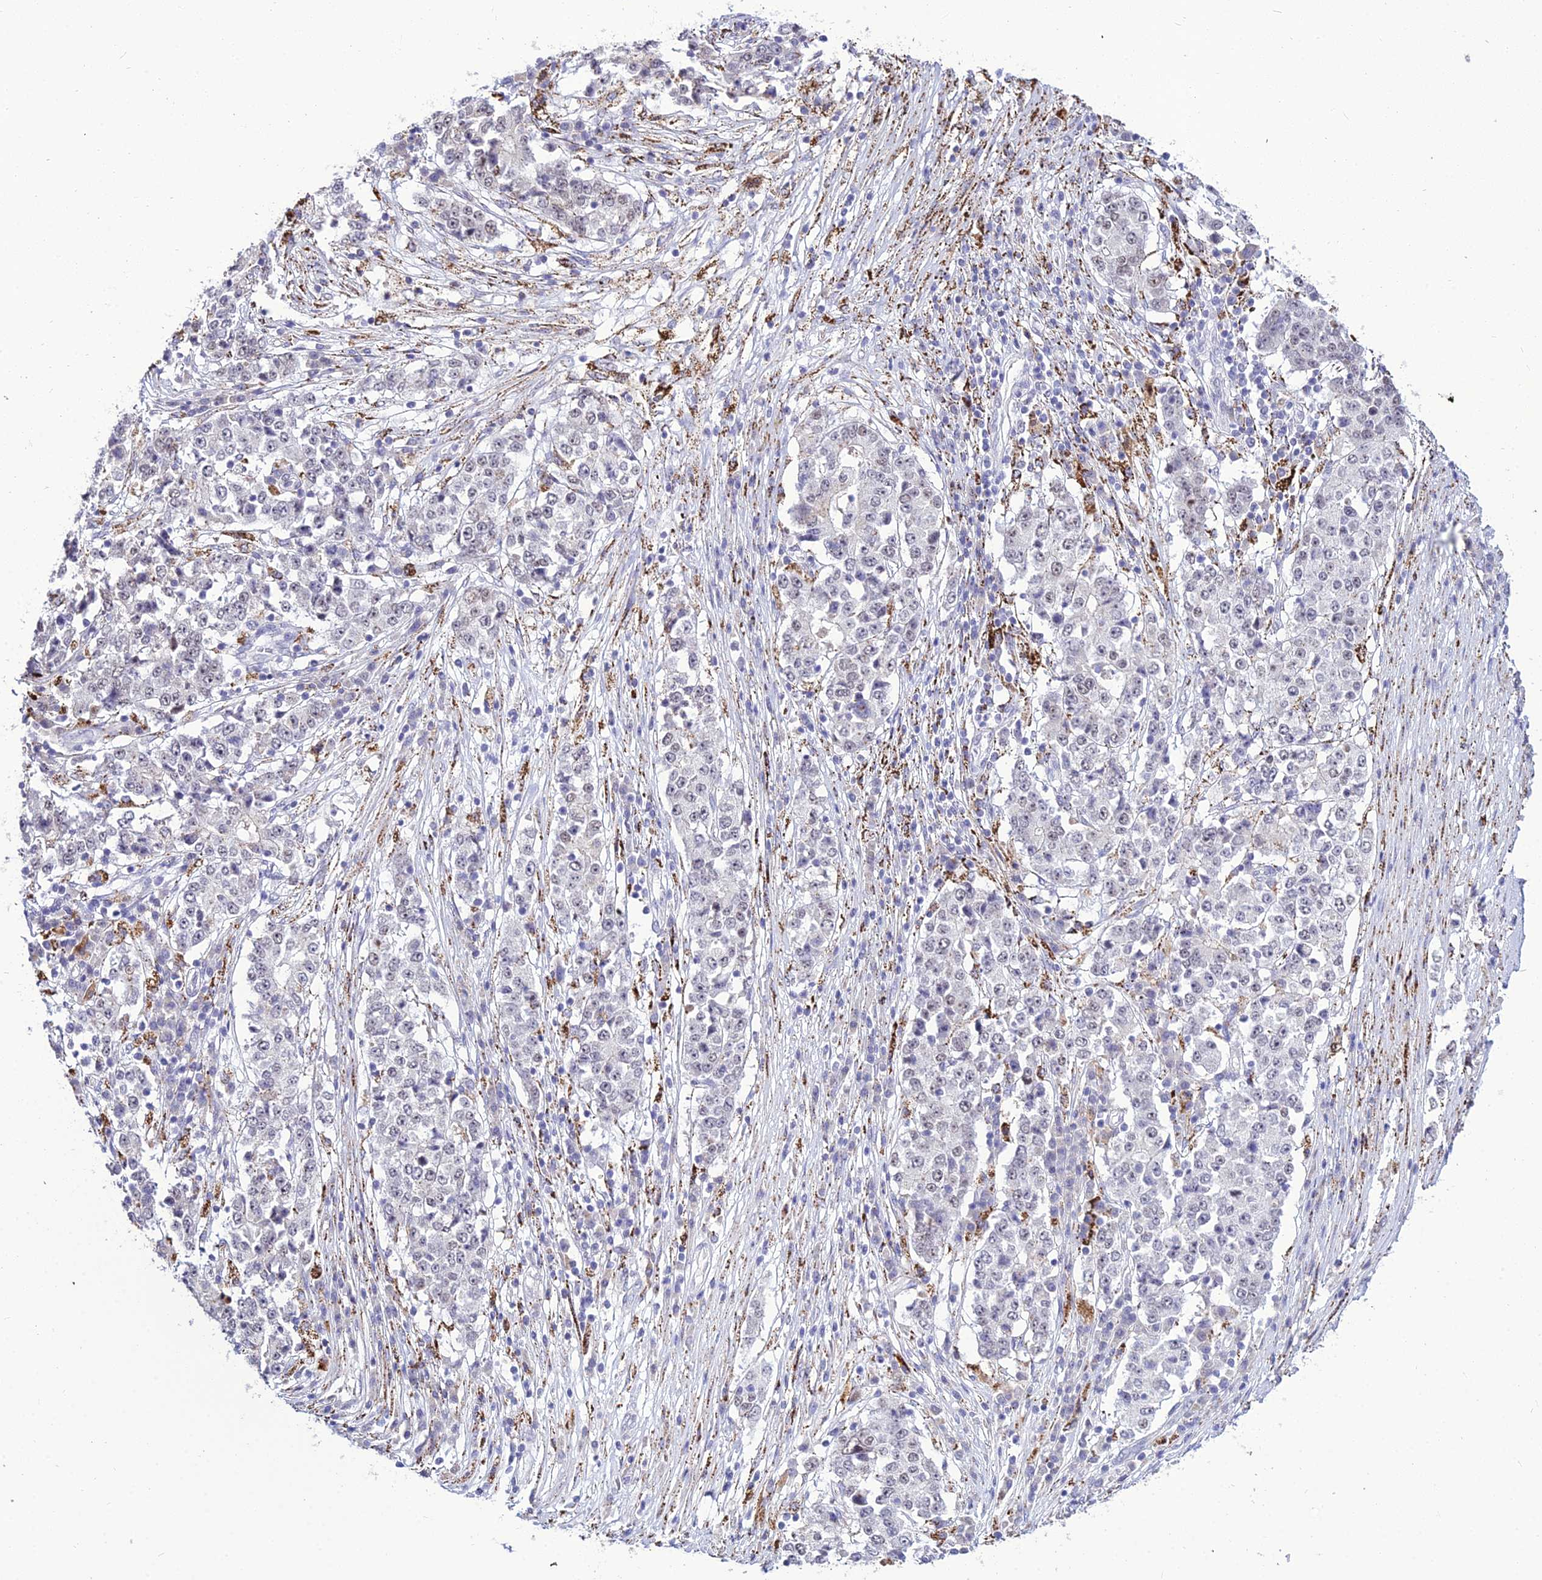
{"staining": {"intensity": "negative", "quantity": "none", "location": "none"}, "tissue": "stomach cancer", "cell_type": "Tumor cells", "image_type": "cancer", "snomed": [{"axis": "morphology", "description": "Adenocarcinoma, NOS"}, {"axis": "topography", "description": "Stomach"}], "caption": "Protein analysis of stomach adenocarcinoma reveals no significant expression in tumor cells. (DAB (3,3'-diaminobenzidine) immunohistochemistry (IHC) visualized using brightfield microscopy, high magnification).", "gene": "C6orf163", "patient": {"sex": "male", "age": 59}}